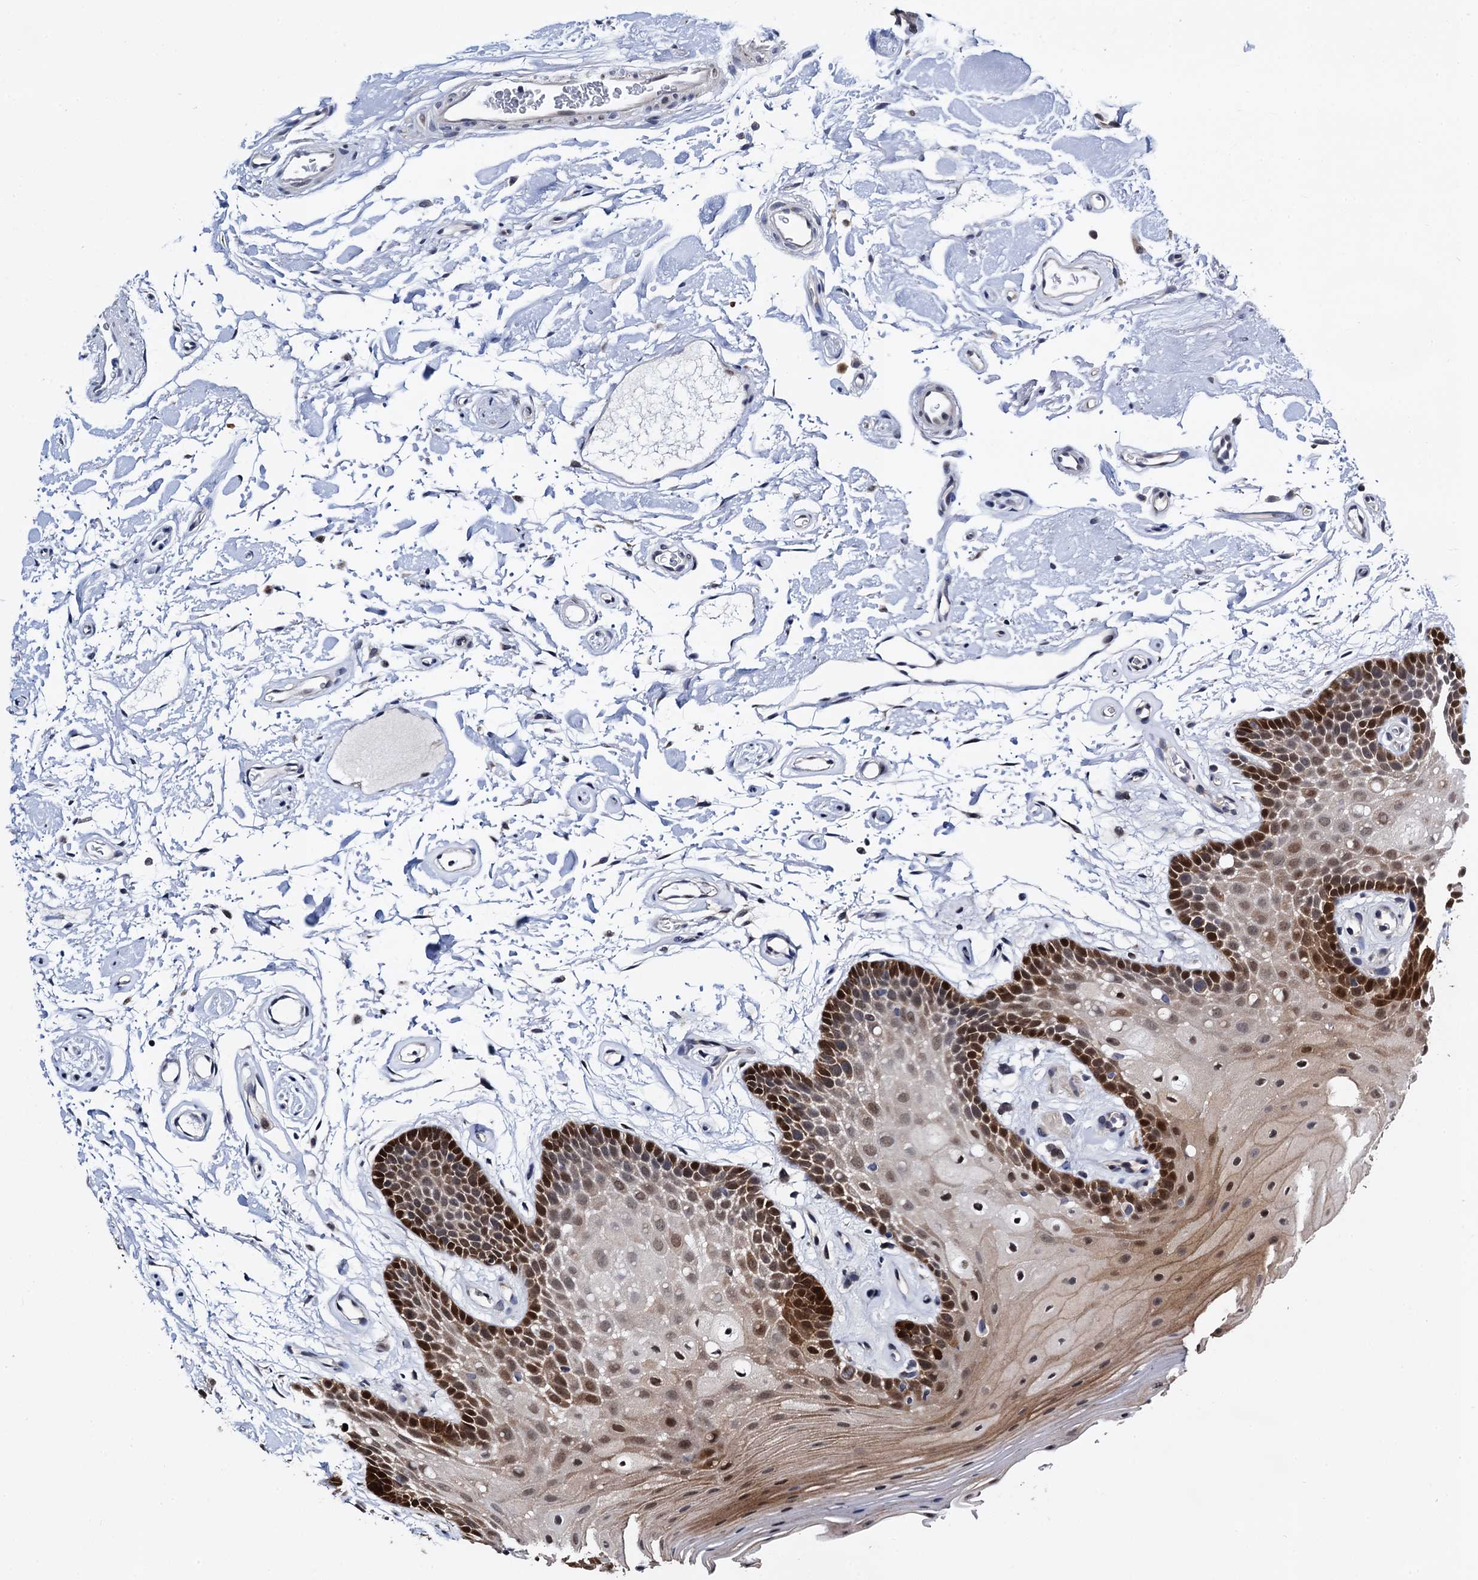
{"staining": {"intensity": "strong", "quantity": ">75%", "location": "nuclear"}, "tissue": "oral mucosa", "cell_type": "Squamous epithelial cells", "image_type": "normal", "snomed": [{"axis": "morphology", "description": "Normal tissue, NOS"}, {"axis": "topography", "description": "Oral tissue"}], "caption": "Approximately >75% of squamous epithelial cells in normal oral mucosa display strong nuclear protein staining as visualized by brown immunohistochemical staining.", "gene": "FAM222A", "patient": {"sex": "male", "age": 62}}